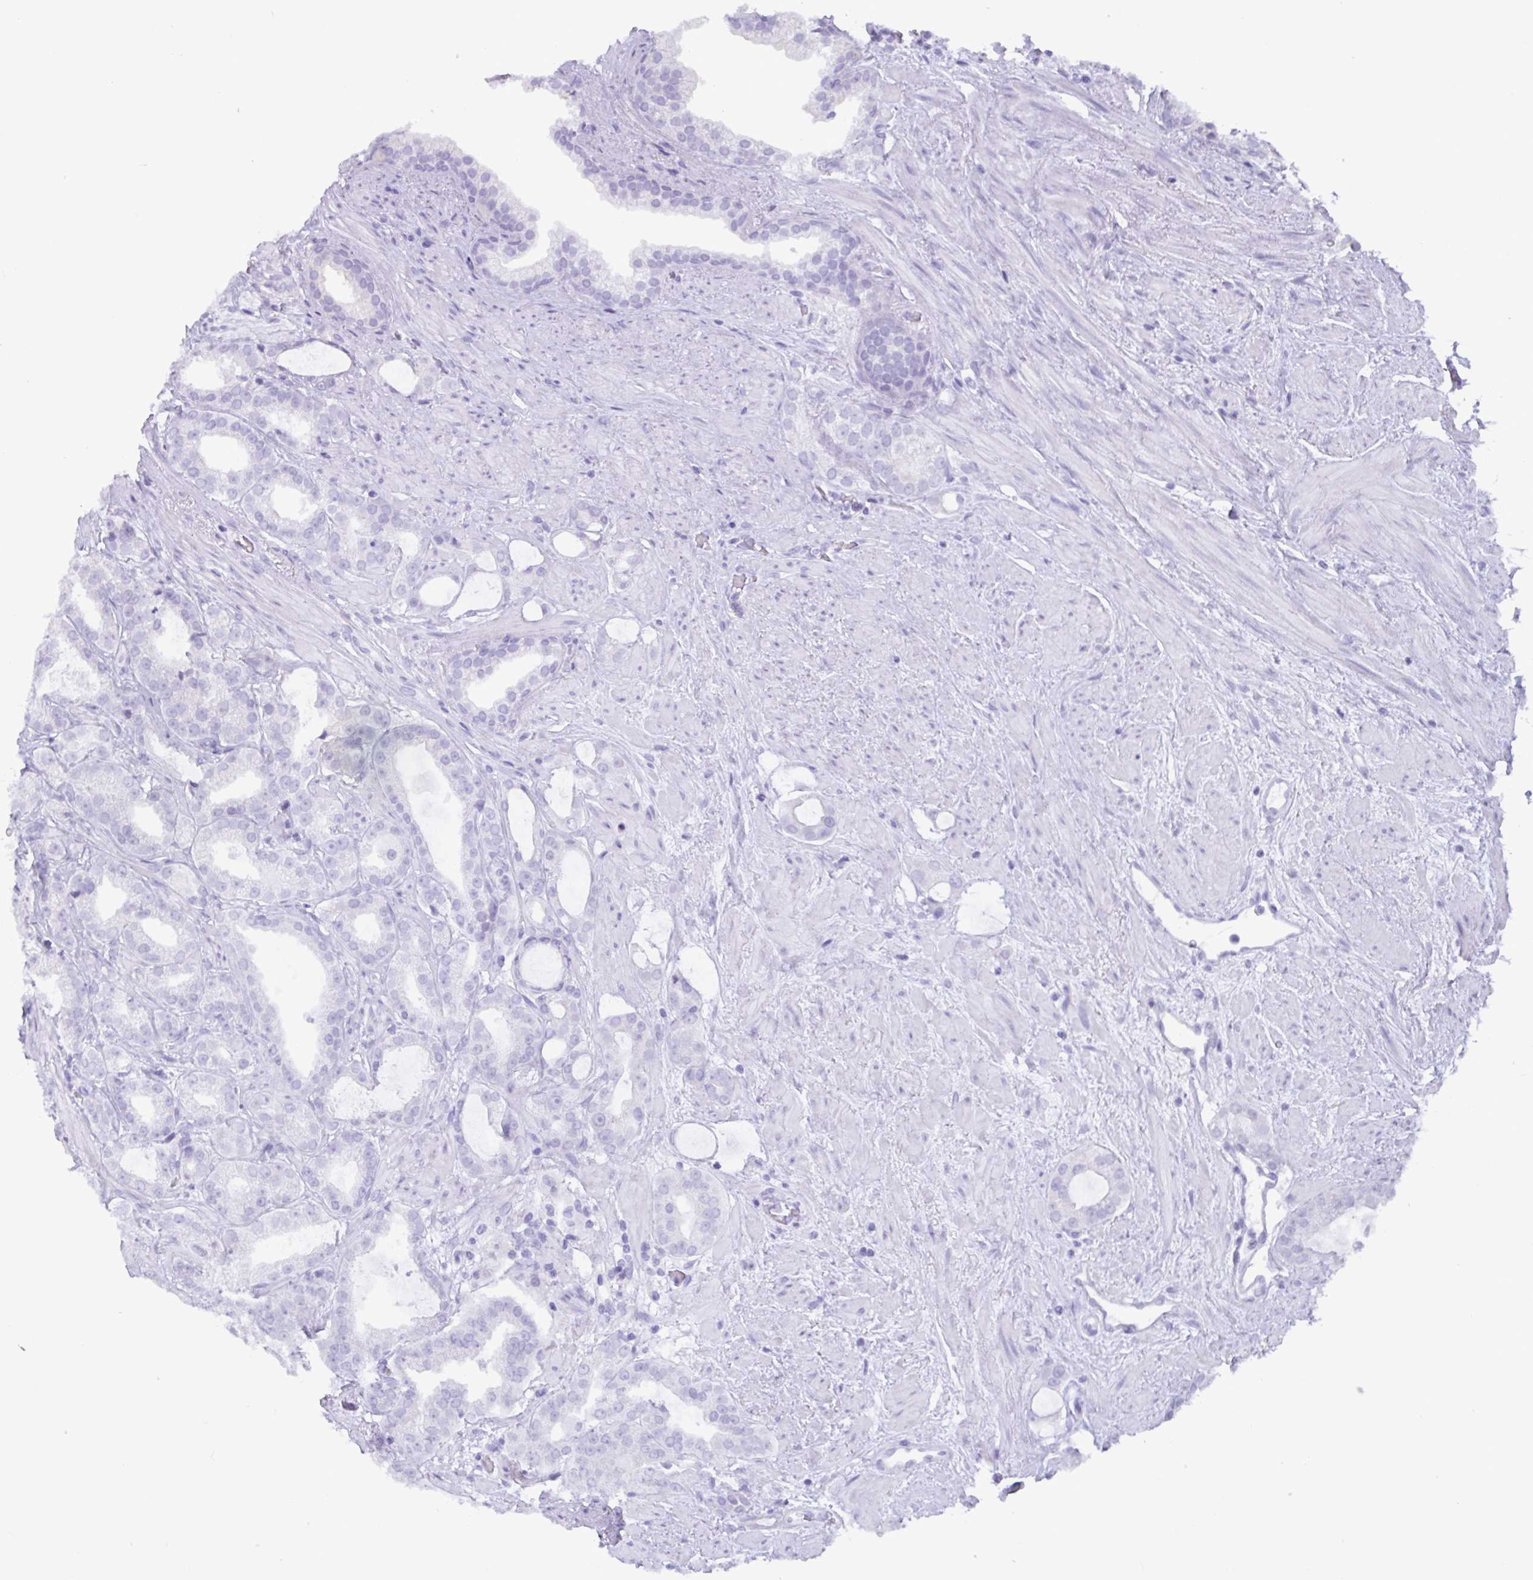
{"staining": {"intensity": "negative", "quantity": "none", "location": "none"}, "tissue": "prostate cancer", "cell_type": "Tumor cells", "image_type": "cancer", "snomed": [{"axis": "morphology", "description": "Adenocarcinoma, High grade"}, {"axis": "topography", "description": "Prostate"}], "caption": "Prostate high-grade adenocarcinoma stained for a protein using immunohistochemistry displays no expression tumor cells.", "gene": "C4orf33", "patient": {"sex": "male", "age": 65}}